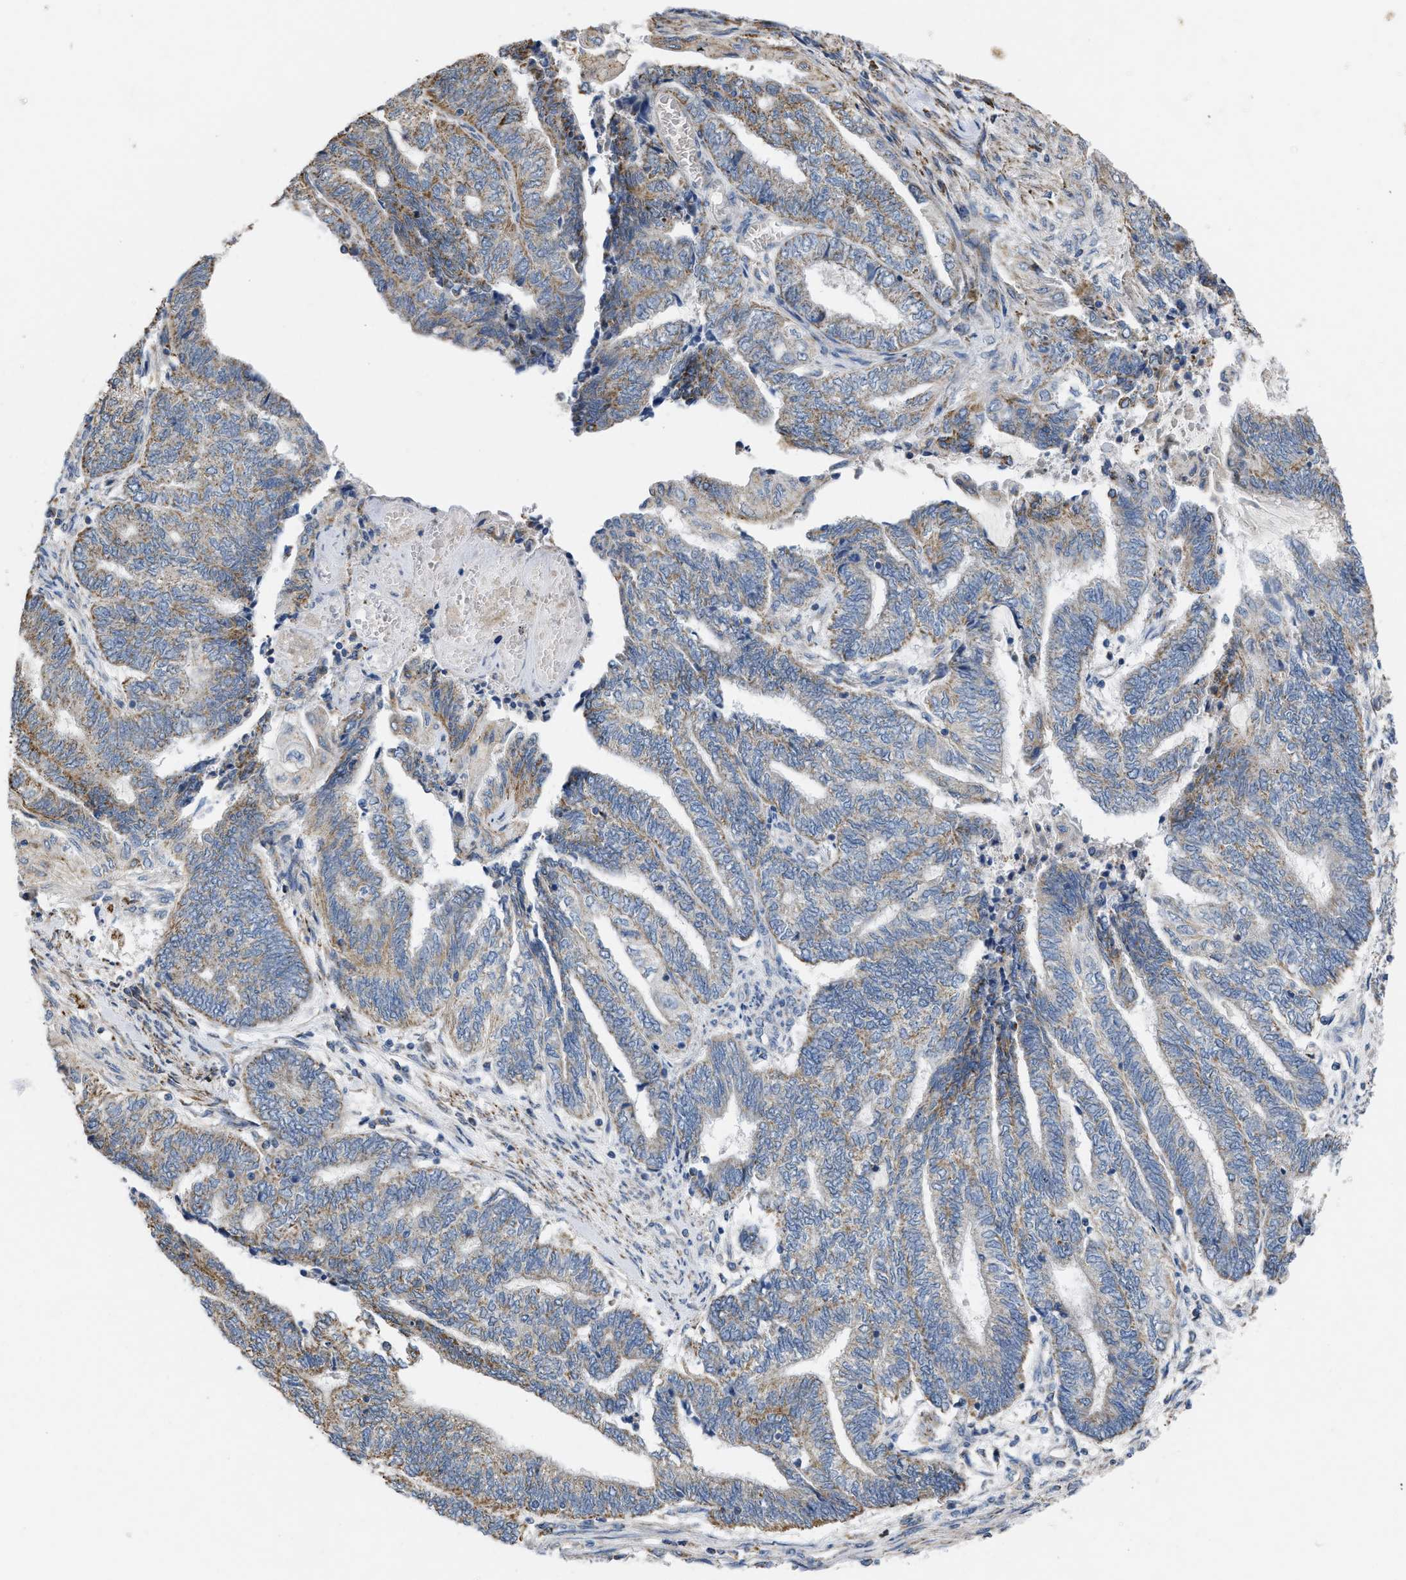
{"staining": {"intensity": "weak", "quantity": ">75%", "location": "cytoplasmic/membranous"}, "tissue": "endometrial cancer", "cell_type": "Tumor cells", "image_type": "cancer", "snomed": [{"axis": "morphology", "description": "Adenocarcinoma, NOS"}, {"axis": "topography", "description": "Uterus"}, {"axis": "topography", "description": "Endometrium"}], "caption": "Protein expression analysis of human adenocarcinoma (endometrial) reveals weak cytoplasmic/membranous positivity in approximately >75% of tumor cells.", "gene": "BCL10", "patient": {"sex": "female", "age": 70}}